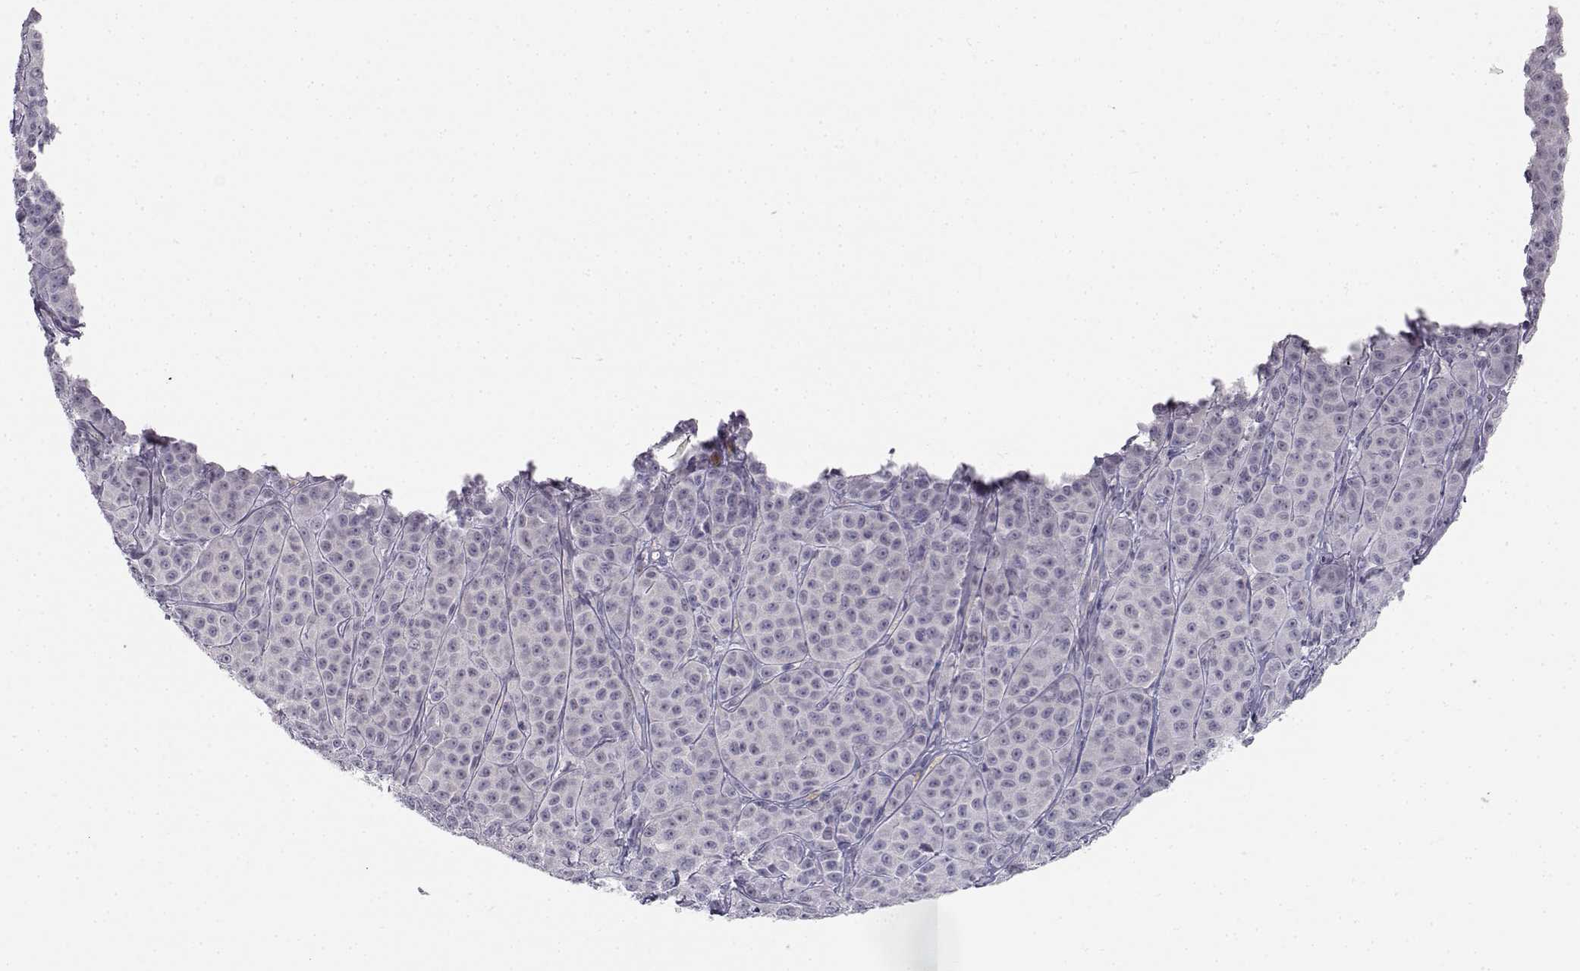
{"staining": {"intensity": "negative", "quantity": "none", "location": "none"}, "tissue": "melanoma", "cell_type": "Tumor cells", "image_type": "cancer", "snomed": [{"axis": "morphology", "description": "Malignant melanoma, NOS"}, {"axis": "topography", "description": "Skin"}], "caption": "DAB (3,3'-diaminobenzidine) immunohistochemical staining of human melanoma reveals no significant staining in tumor cells. Brightfield microscopy of IHC stained with DAB (brown) and hematoxylin (blue), captured at high magnification.", "gene": "MYCBPAP", "patient": {"sex": "male", "age": 89}}